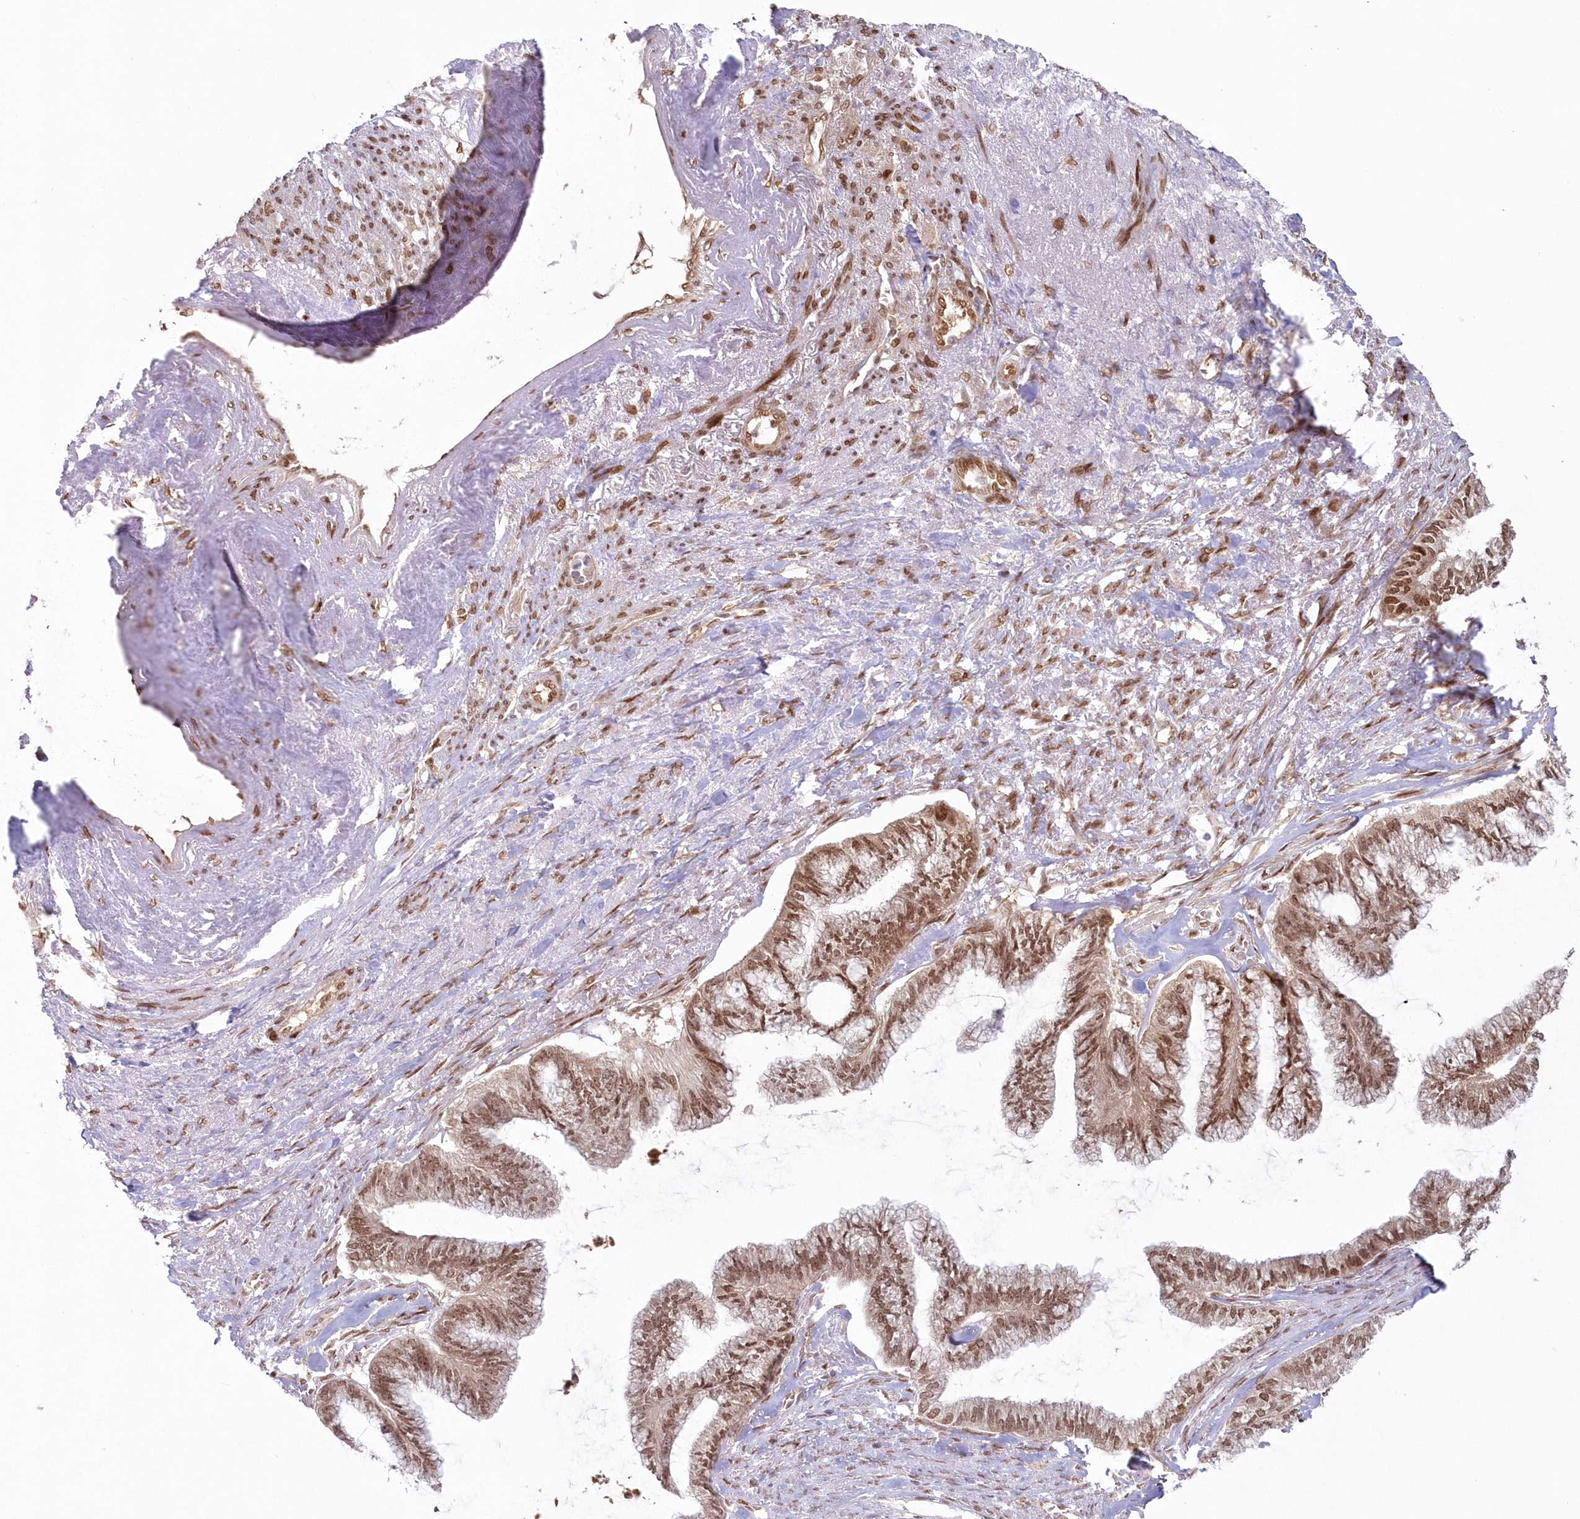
{"staining": {"intensity": "moderate", "quantity": ">75%", "location": "nuclear"}, "tissue": "endometrial cancer", "cell_type": "Tumor cells", "image_type": "cancer", "snomed": [{"axis": "morphology", "description": "Adenocarcinoma, NOS"}, {"axis": "topography", "description": "Endometrium"}], "caption": "The image shows staining of endometrial cancer (adenocarcinoma), revealing moderate nuclear protein expression (brown color) within tumor cells.", "gene": "TOGARAM2", "patient": {"sex": "female", "age": 86}}